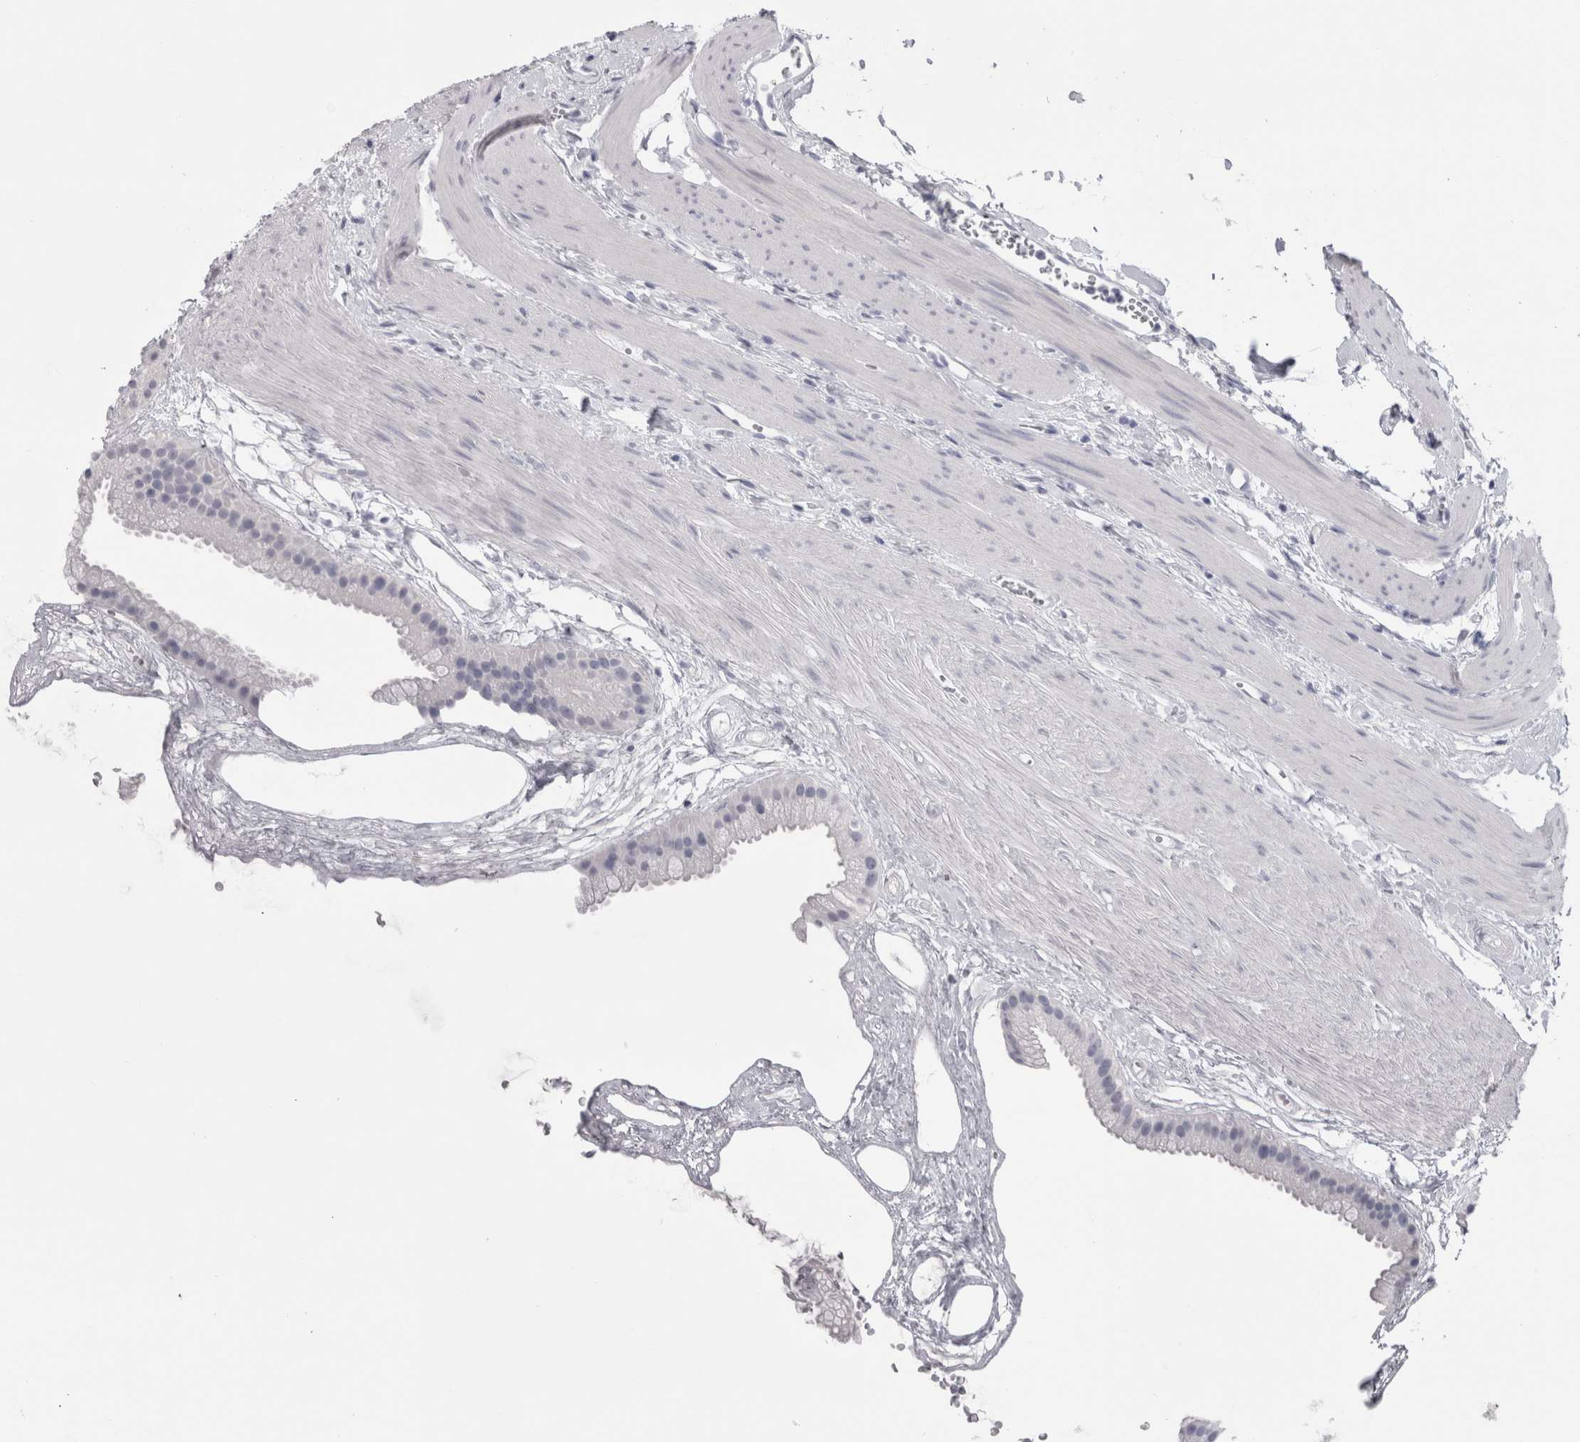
{"staining": {"intensity": "negative", "quantity": "none", "location": "none"}, "tissue": "gallbladder", "cell_type": "Glandular cells", "image_type": "normal", "snomed": [{"axis": "morphology", "description": "Normal tissue, NOS"}, {"axis": "topography", "description": "Gallbladder"}], "caption": "Glandular cells show no significant protein expression in unremarkable gallbladder. (DAB immunohistochemistry visualized using brightfield microscopy, high magnification).", "gene": "PTH", "patient": {"sex": "female", "age": 64}}